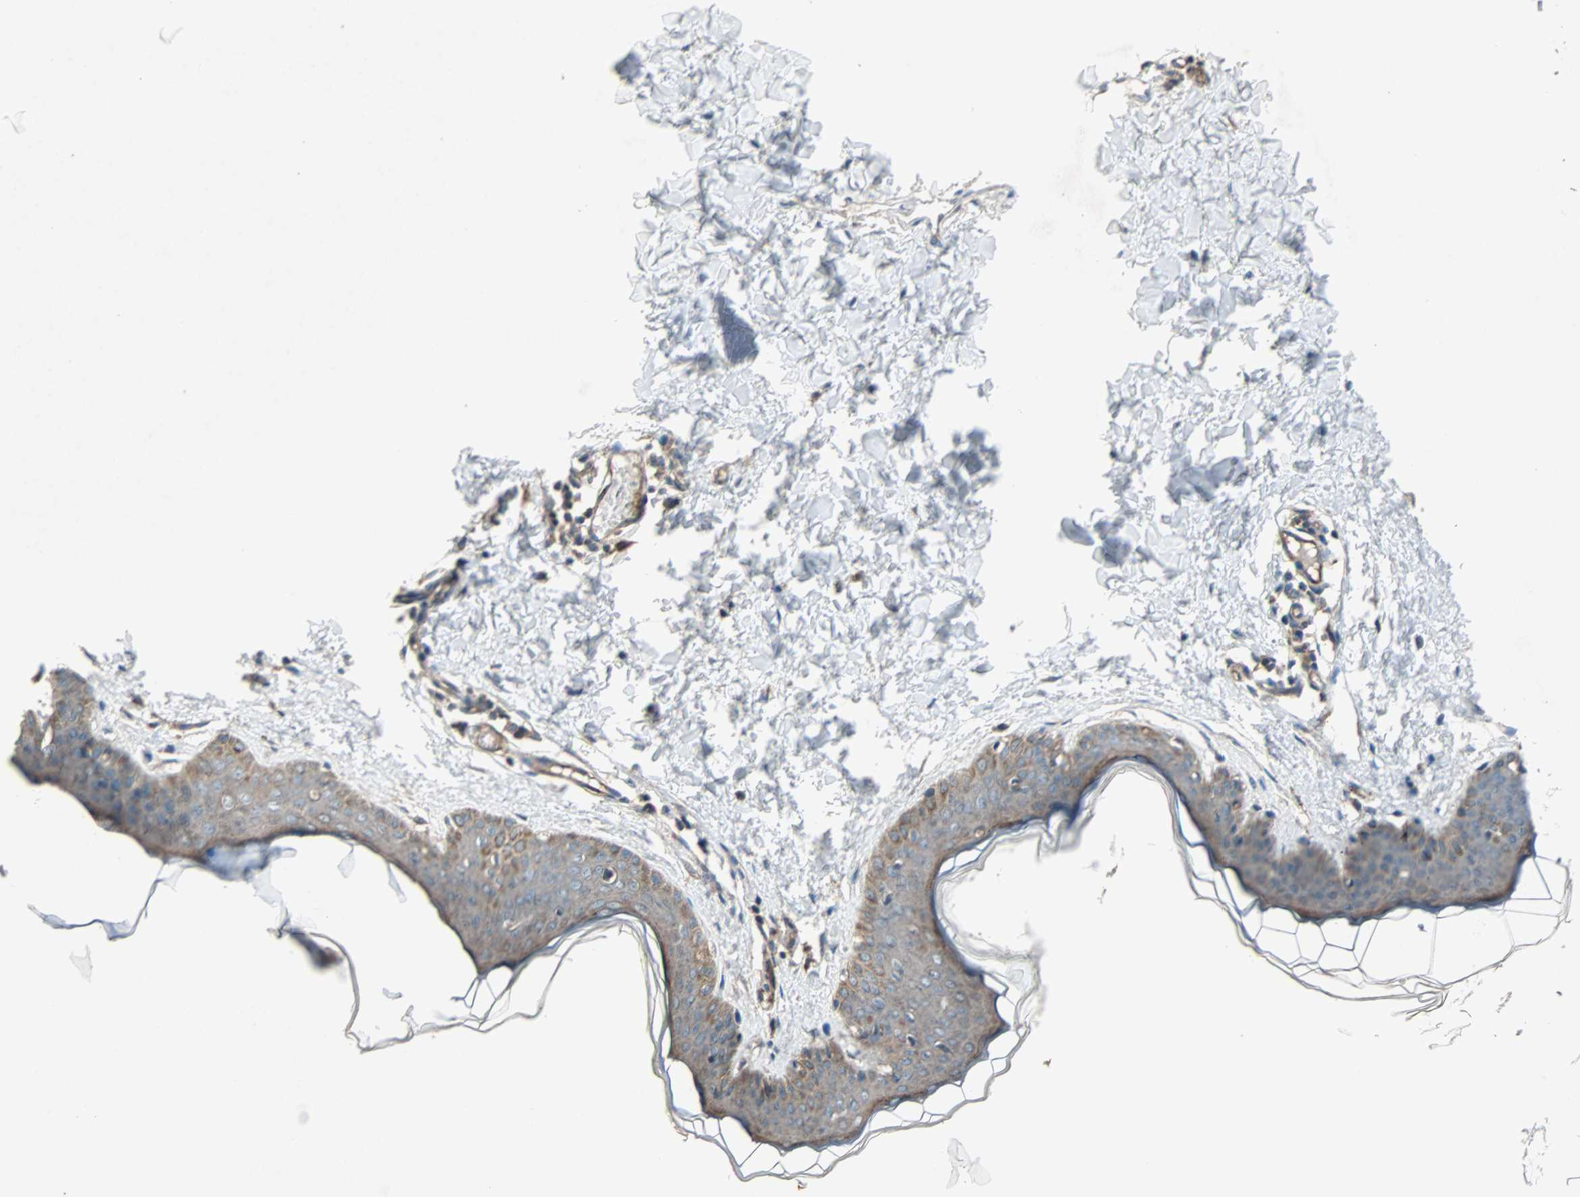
{"staining": {"intensity": "negative", "quantity": "none", "location": "none"}, "tissue": "skin", "cell_type": "Fibroblasts", "image_type": "normal", "snomed": [{"axis": "morphology", "description": "Normal tissue, NOS"}, {"axis": "topography", "description": "Skin"}], "caption": "High magnification brightfield microscopy of benign skin stained with DAB (brown) and counterstained with hematoxylin (blue): fibroblasts show no significant positivity. (Brightfield microscopy of DAB (3,3'-diaminobenzidine) immunohistochemistry at high magnification).", "gene": "GCK", "patient": {"sex": "female", "age": 17}}